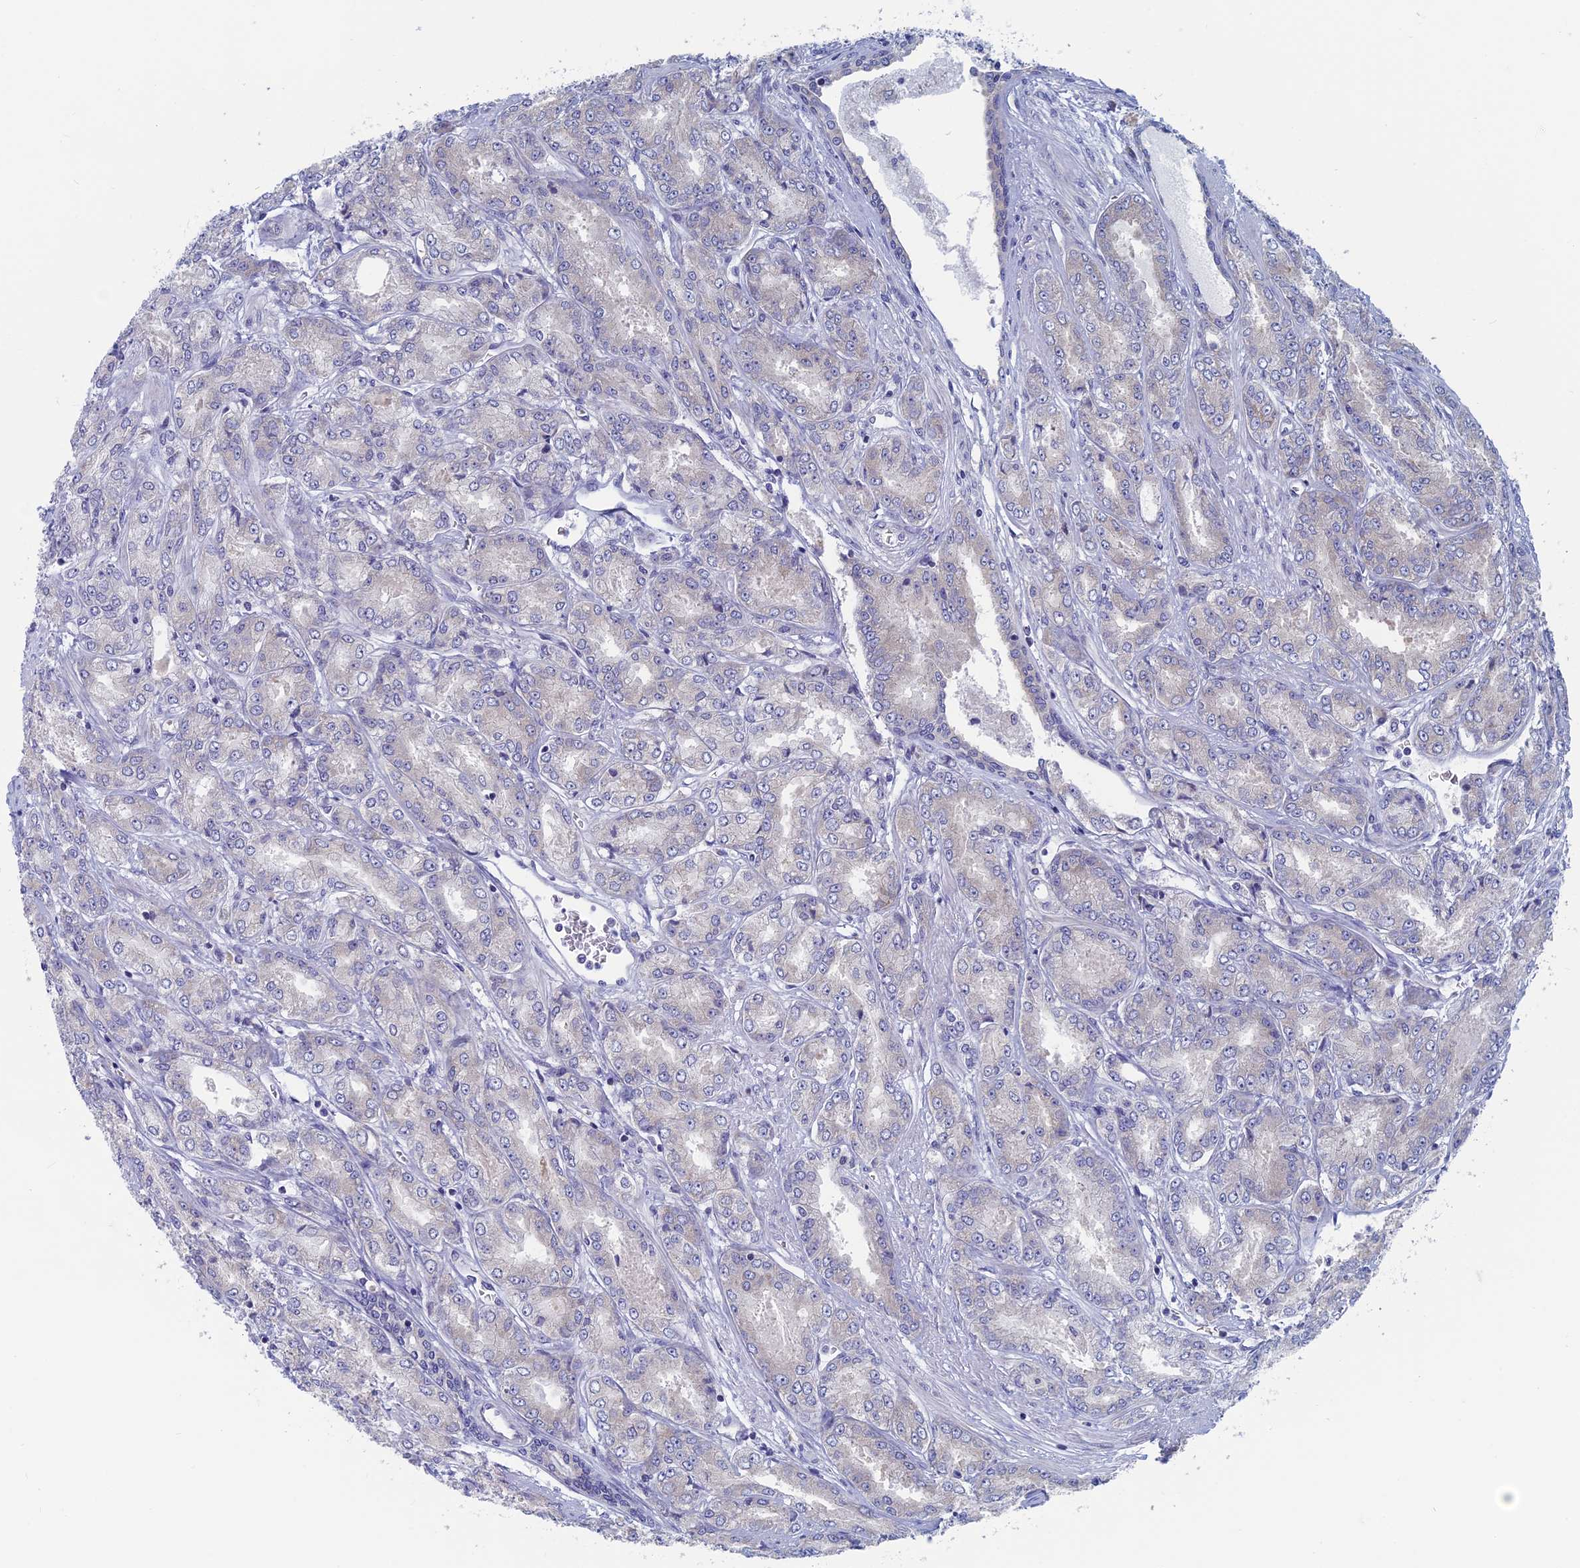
{"staining": {"intensity": "negative", "quantity": "none", "location": "none"}, "tissue": "prostate cancer", "cell_type": "Tumor cells", "image_type": "cancer", "snomed": [{"axis": "morphology", "description": "Adenocarcinoma, High grade"}, {"axis": "topography", "description": "Prostate"}], "caption": "Immunohistochemical staining of human prostate cancer demonstrates no significant staining in tumor cells.", "gene": "TBC1D30", "patient": {"sex": "male", "age": 74}}